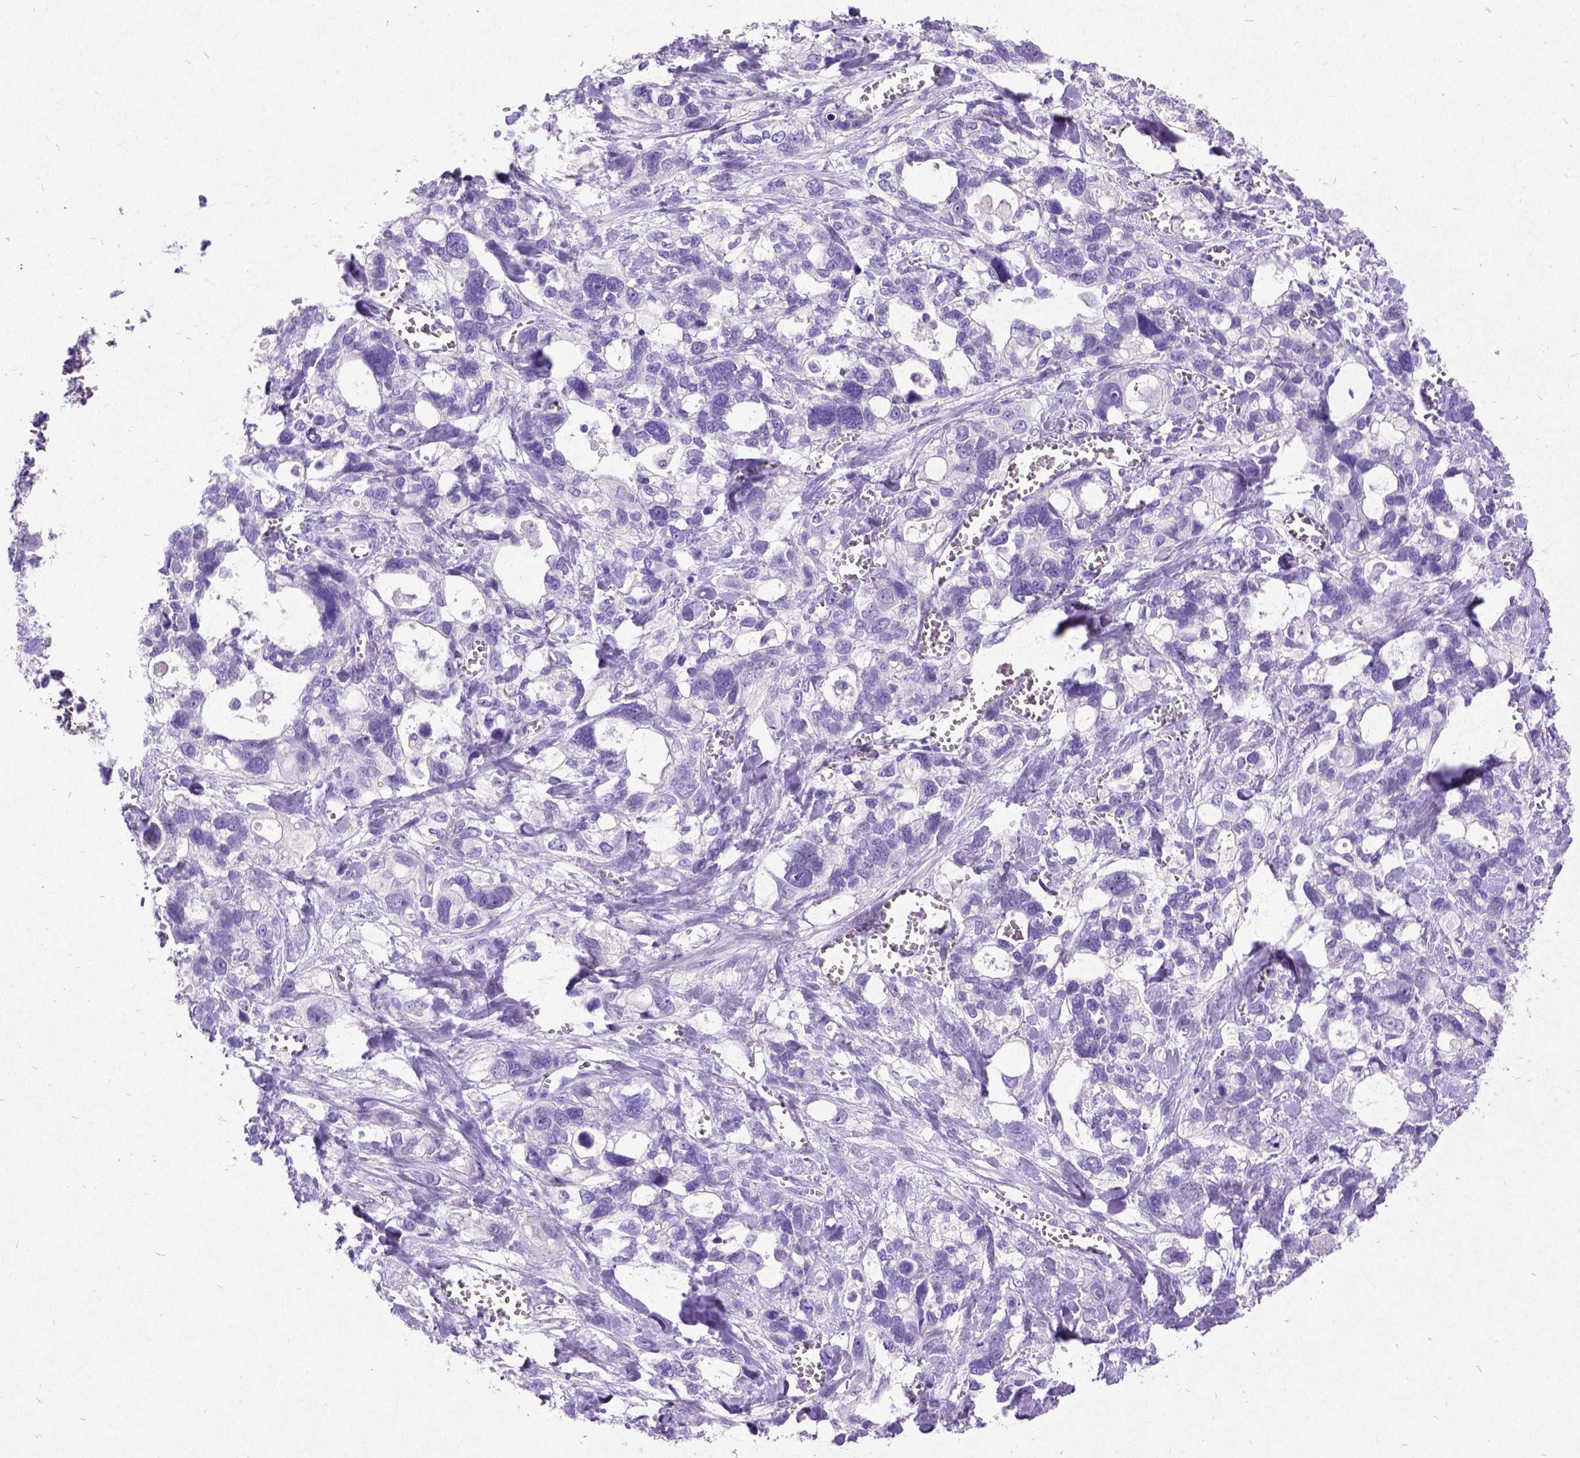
{"staining": {"intensity": "negative", "quantity": "none", "location": "none"}, "tissue": "stomach cancer", "cell_type": "Tumor cells", "image_type": "cancer", "snomed": [{"axis": "morphology", "description": "Adenocarcinoma, NOS"}, {"axis": "topography", "description": "Stomach, upper"}], "caption": "There is no significant positivity in tumor cells of adenocarcinoma (stomach).", "gene": "NEUROD4", "patient": {"sex": "female", "age": 81}}